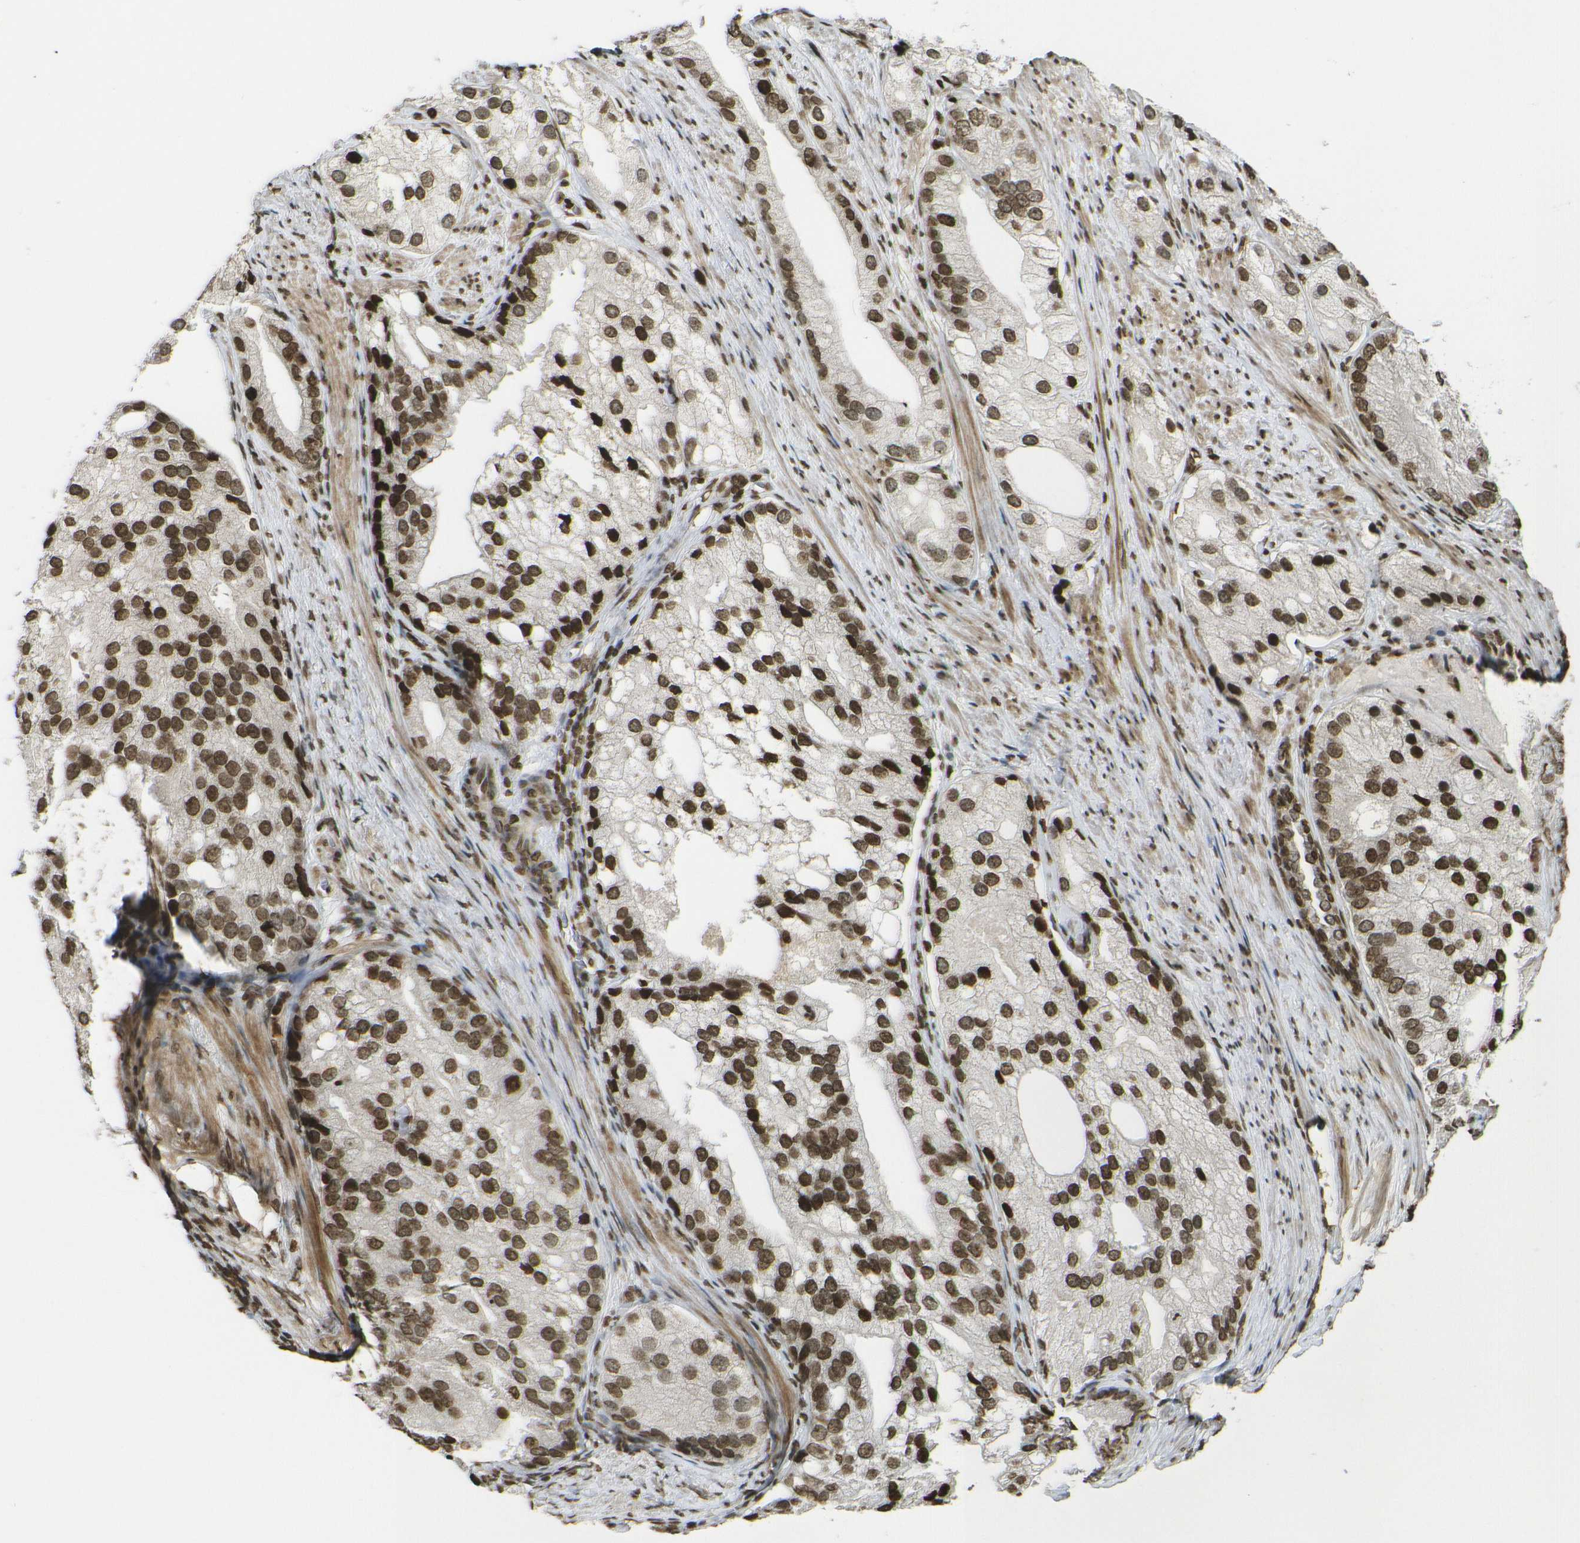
{"staining": {"intensity": "moderate", "quantity": ">75%", "location": "nuclear"}, "tissue": "prostate cancer", "cell_type": "Tumor cells", "image_type": "cancer", "snomed": [{"axis": "morphology", "description": "Adenocarcinoma, Low grade"}, {"axis": "topography", "description": "Prostate"}], "caption": "The immunohistochemical stain labels moderate nuclear staining in tumor cells of adenocarcinoma (low-grade) (prostate) tissue. Immunohistochemistry stains the protein of interest in brown and the nuclei are stained blue.", "gene": "H4C16", "patient": {"sex": "male", "age": 69}}